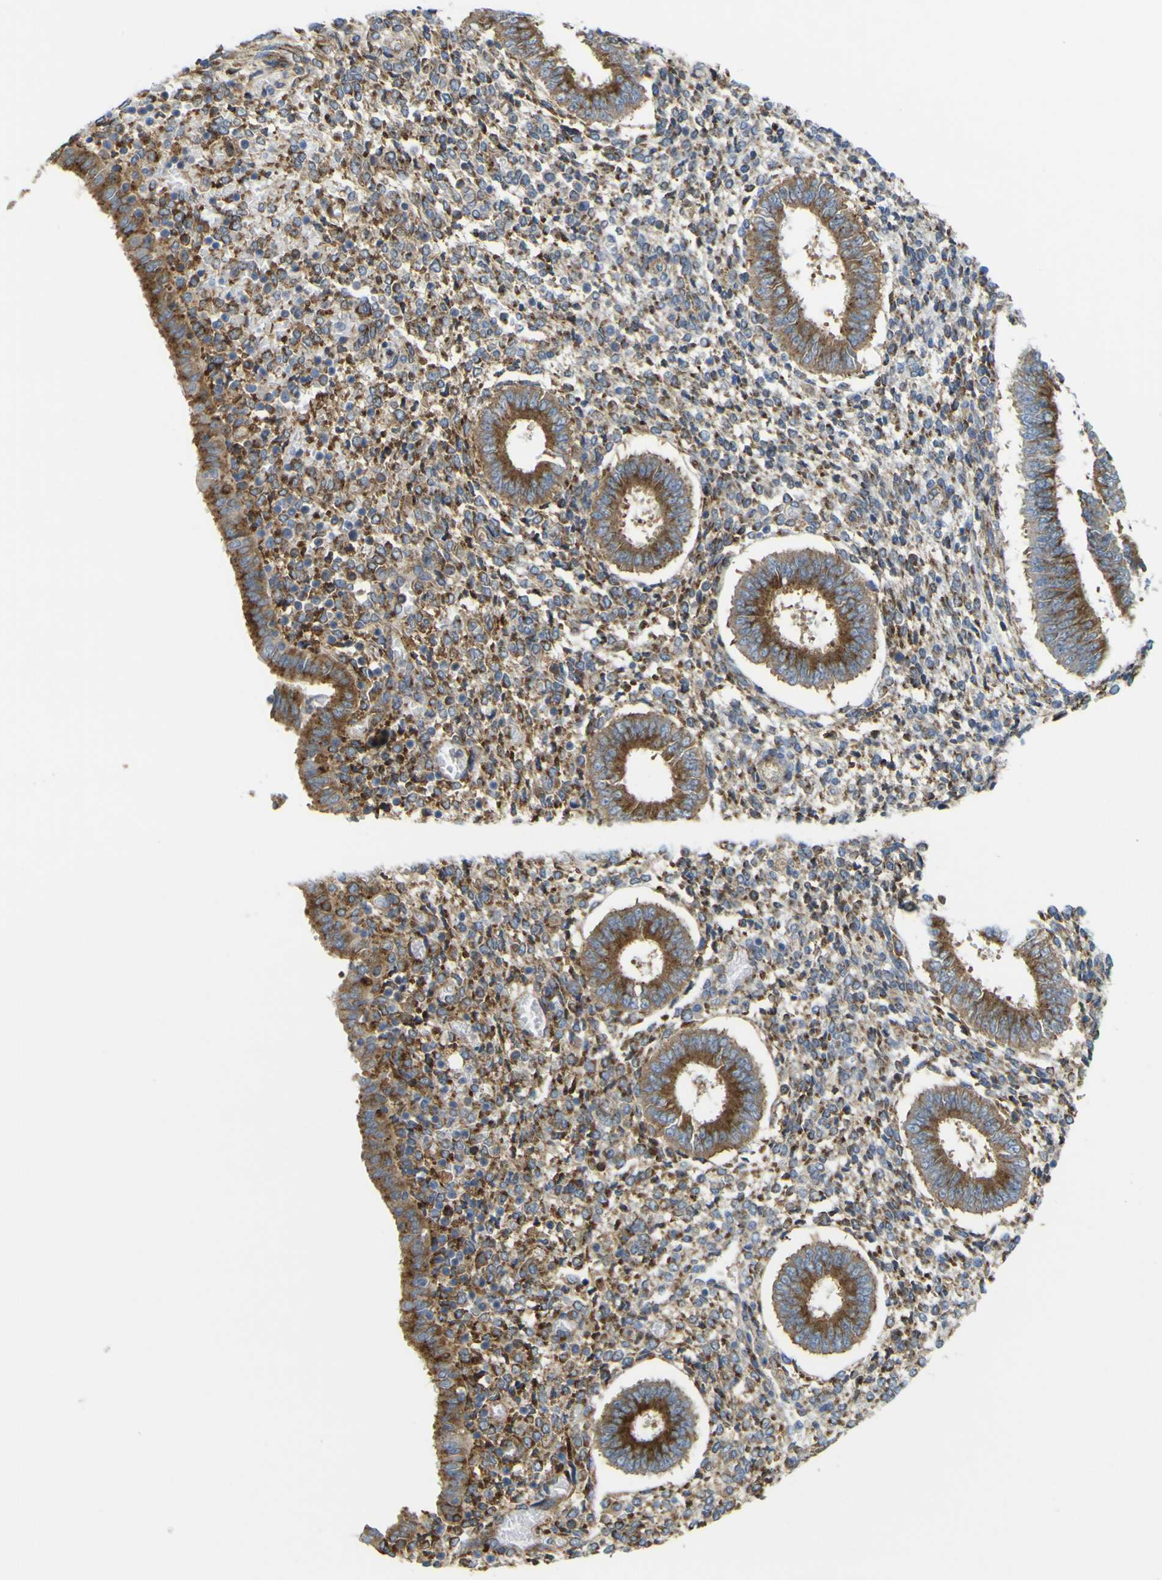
{"staining": {"intensity": "negative", "quantity": "none", "location": "none"}, "tissue": "endometrium", "cell_type": "Cells in endometrial stroma", "image_type": "normal", "snomed": [{"axis": "morphology", "description": "Normal tissue, NOS"}, {"axis": "topography", "description": "Endometrium"}], "caption": "Immunohistochemistry of normal endometrium displays no expression in cells in endometrial stroma. Nuclei are stained in blue.", "gene": "IGF2R", "patient": {"sex": "female", "age": 35}}